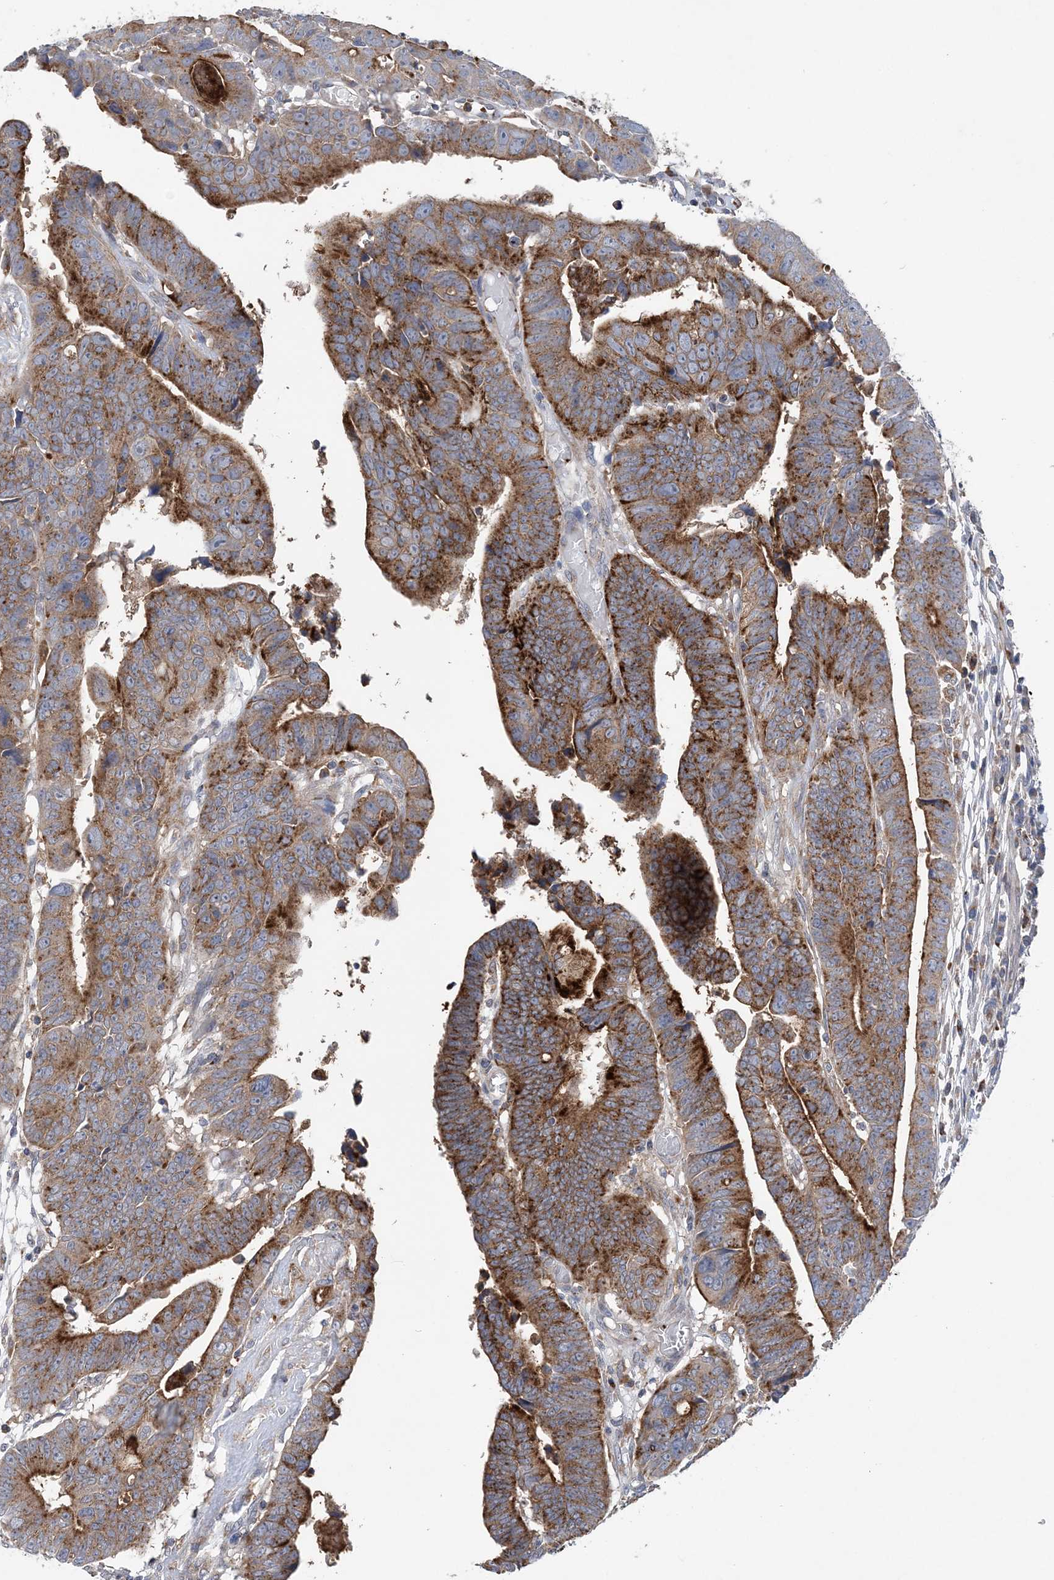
{"staining": {"intensity": "moderate", "quantity": ">75%", "location": "cytoplasmic/membranous"}, "tissue": "colorectal cancer", "cell_type": "Tumor cells", "image_type": "cancer", "snomed": [{"axis": "morphology", "description": "Adenocarcinoma, NOS"}, {"axis": "topography", "description": "Rectum"}], "caption": "About >75% of tumor cells in human adenocarcinoma (colorectal) reveal moderate cytoplasmic/membranous protein staining as visualized by brown immunohistochemical staining.", "gene": "PTTG1IP", "patient": {"sex": "female", "age": 65}}